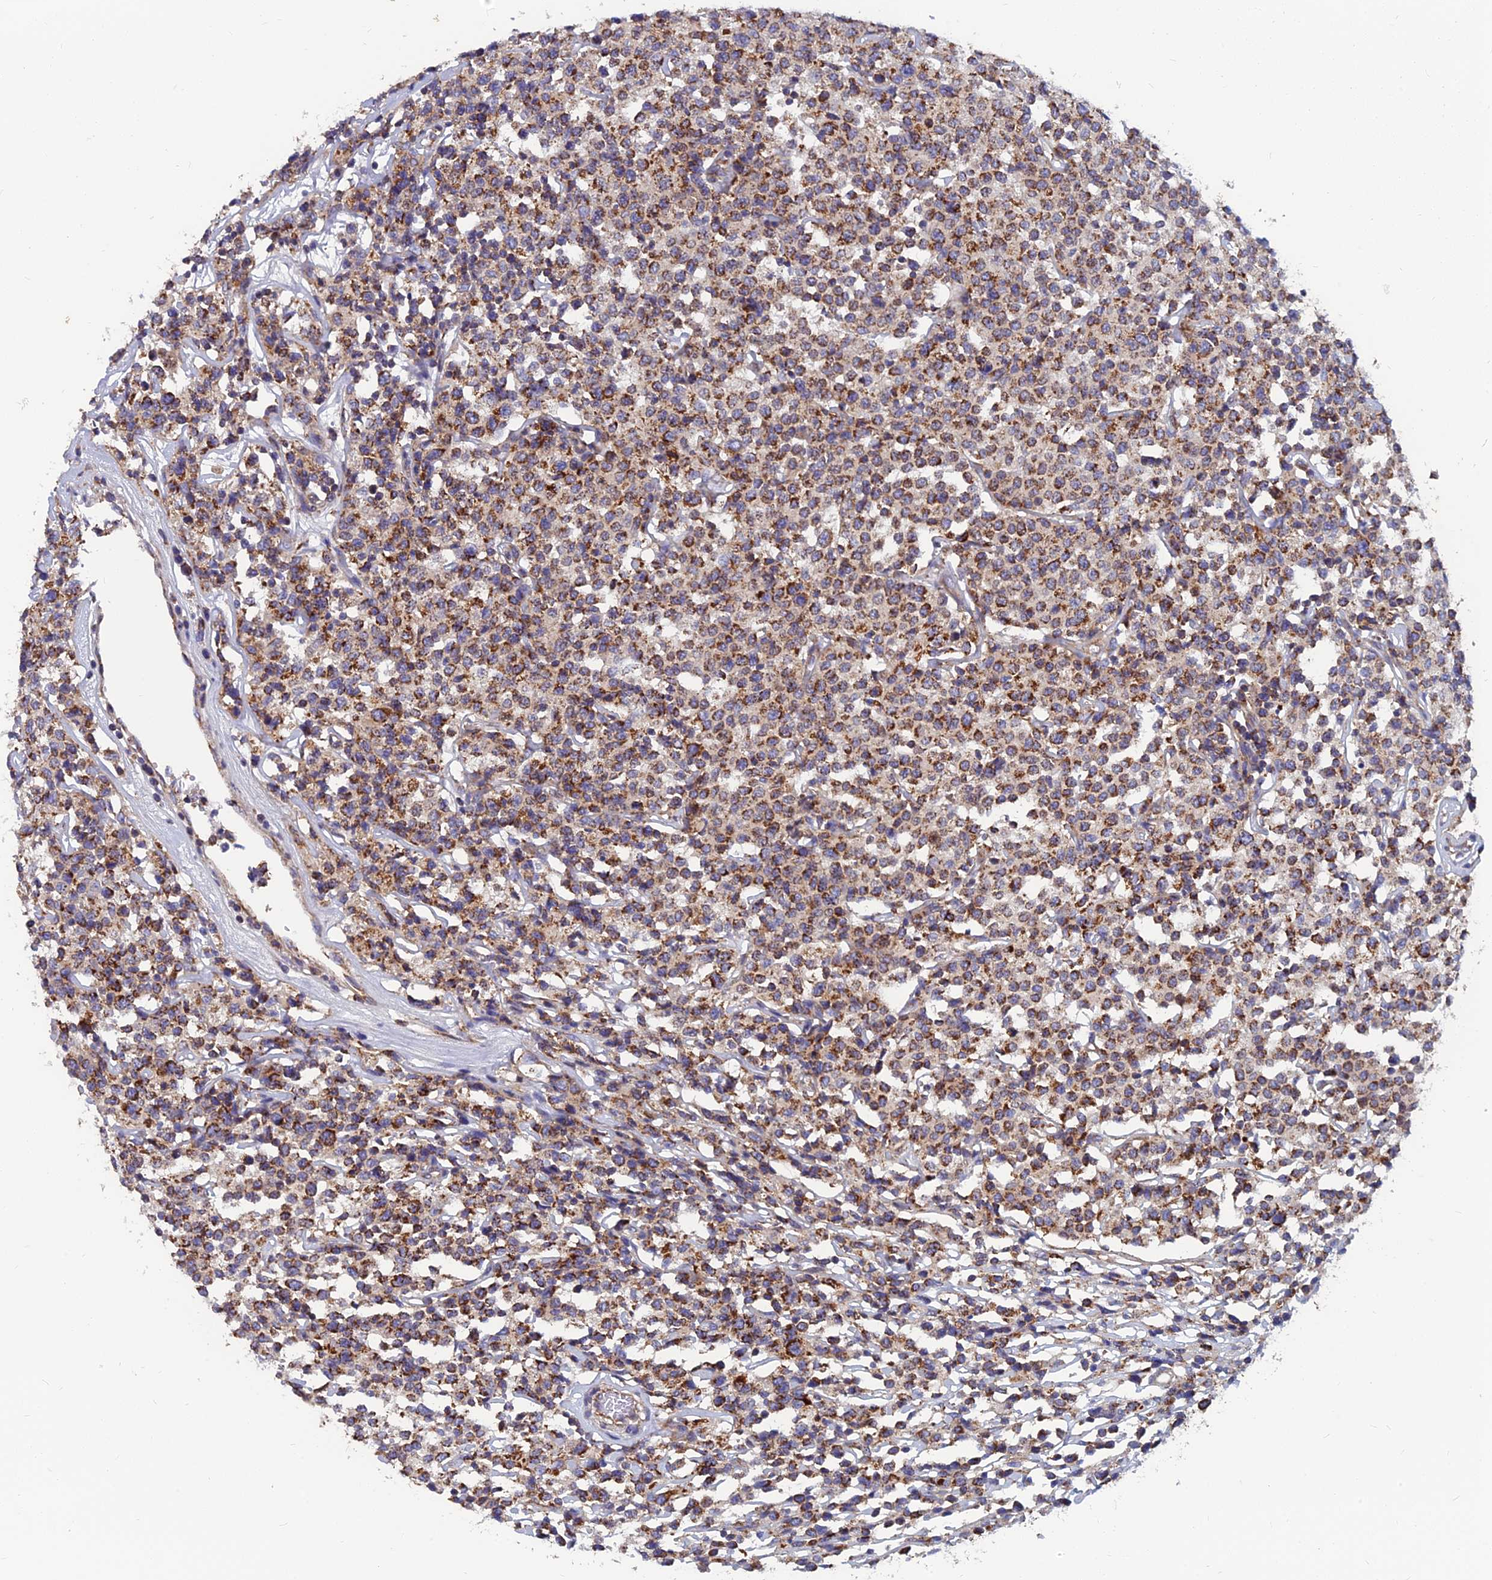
{"staining": {"intensity": "moderate", "quantity": ">75%", "location": "cytoplasmic/membranous"}, "tissue": "lymphoma", "cell_type": "Tumor cells", "image_type": "cancer", "snomed": [{"axis": "morphology", "description": "Malignant lymphoma, non-Hodgkin's type, Low grade"}, {"axis": "topography", "description": "Small intestine"}], "caption": "This photomicrograph displays IHC staining of human lymphoma, with medium moderate cytoplasmic/membranous staining in about >75% of tumor cells.", "gene": "MRPS9", "patient": {"sex": "female", "age": 59}}